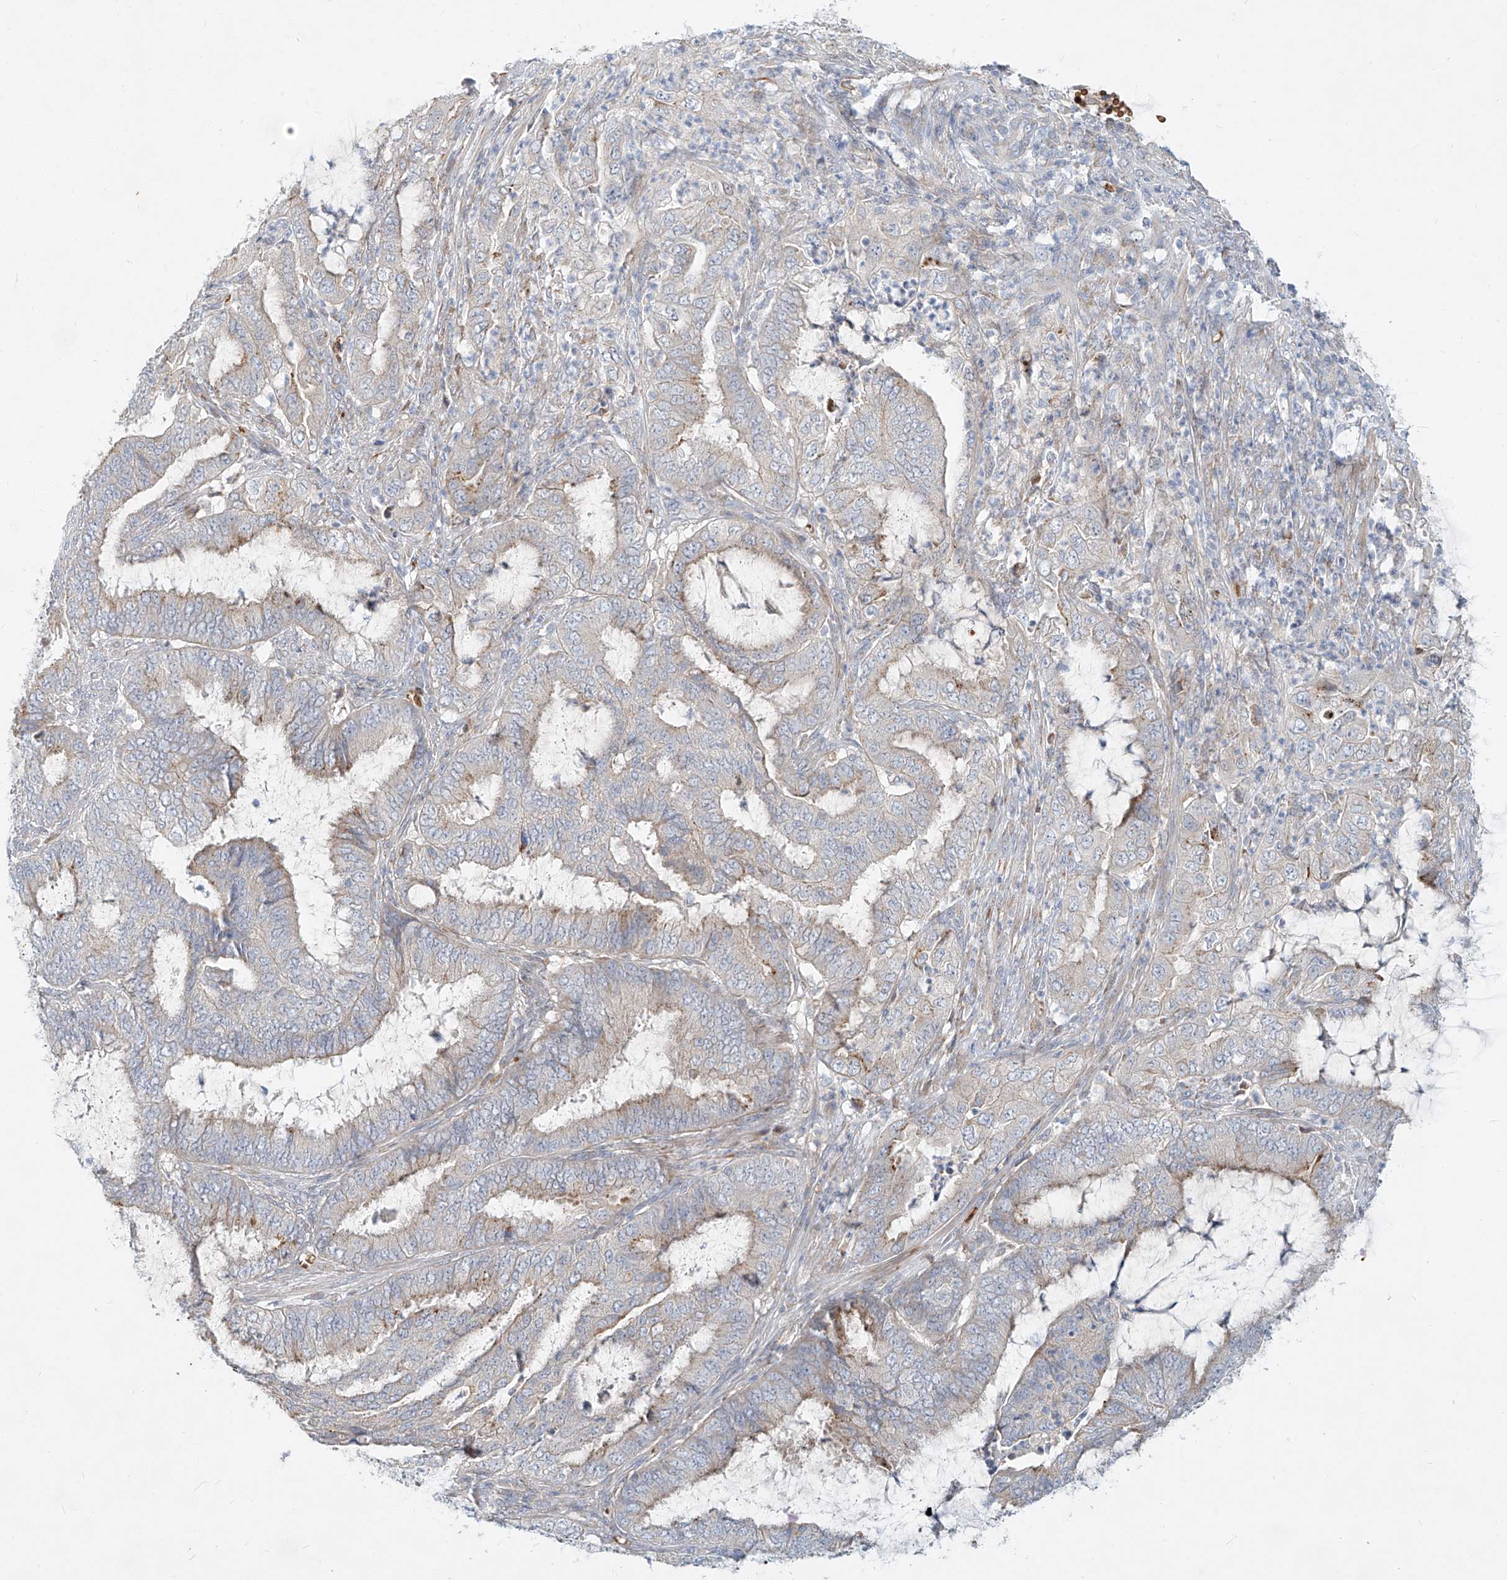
{"staining": {"intensity": "weak", "quantity": "<25%", "location": "cytoplasmic/membranous"}, "tissue": "endometrial cancer", "cell_type": "Tumor cells", "image_type": "cancer", "snomed": [{"axis": "morphology", "description": "Adenocarcinoma, NOS"}, {"axis": "topography", "description": "Endometrium"}], "caption": "DAB (3,3'-diaminobenzidine) immunohistochemical staining of endometrial cancer demonstrates no significant staining in tumor cells. (Immunohistochemistry, brightfield microscopy, high magnification).", "gene": "SYTL3", "patient": {"sex": "female", "age": 51}}